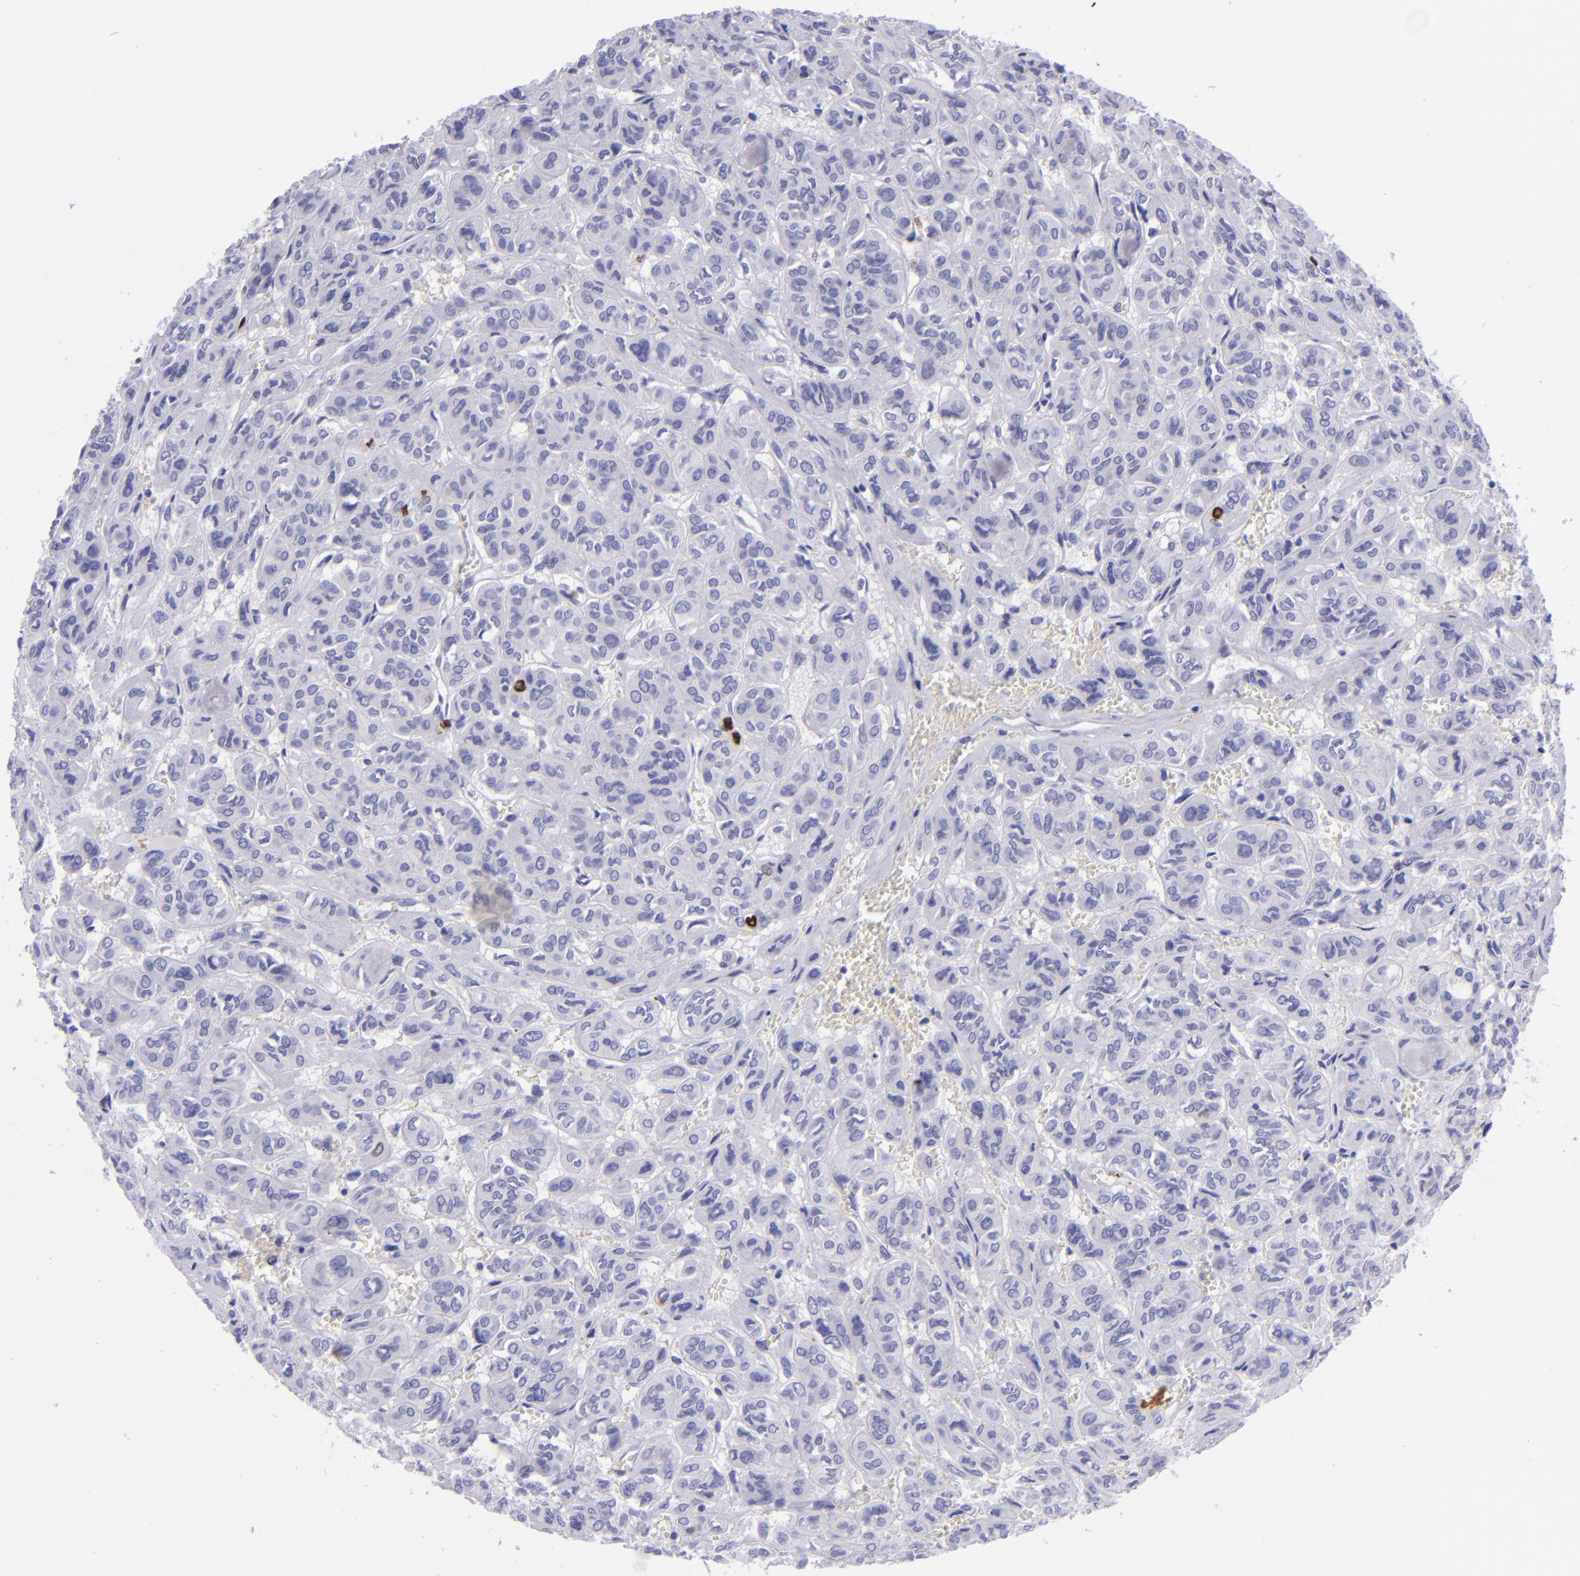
{"staining": {"intensity": "strong", "quantity": "<25%", "location": "nuclear"}, "tissue": "thyroid cancer", "cell_type": "Tumor cells", "image_type": "cancer", "snomed": [{"axis": "morphology", "description": "Follicular adenoma carcinoma, NOS"}, {"axis": "topography", "description": "Thyroid gland"}], "caption": "Tumor cells display medium levels of strong nuclear staining in about <25% of cells in thyroid cancer. (Brightfield microscopy of DAB IHC at high magnification).", "gene": "TOP2A", "patient": {"sex": "female", "age": 71}}